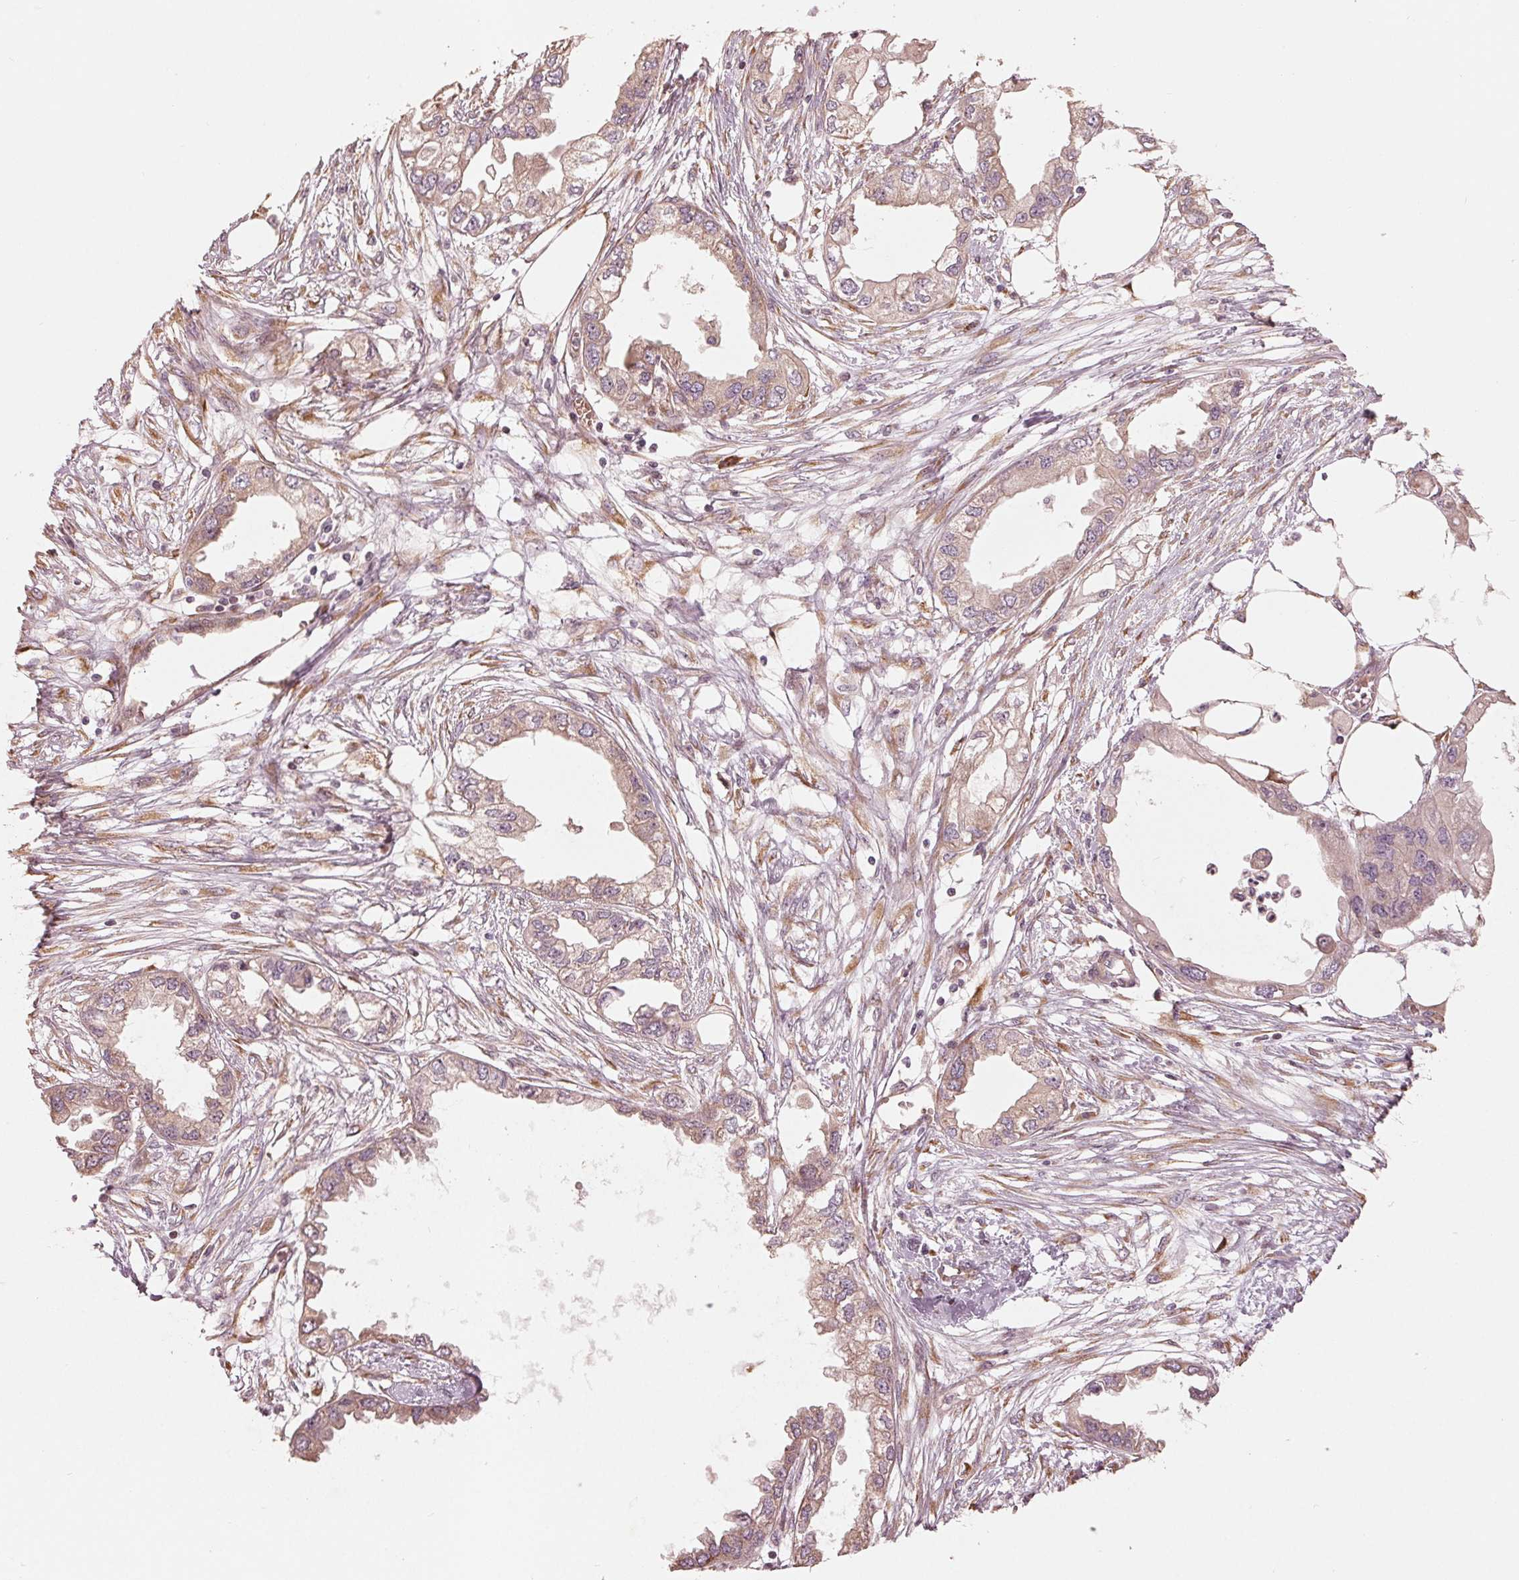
{"staining": {"intensity": "weak", "quantity": "25%-75%", "location": "cytoplasmic/membranous"}, "tissue": "endometrial cancer", "cell_type": "Tumor cells", "image_type": "cancer", "snomed": [{"axis": "morphology", "description": "Adenocarcinoma, NOS"}, {"axis": "morphology", "description": "Adenocarcinoma, metastatic, NOS"}, {"axis": "topography", "description": "Adipose tissue"}, {"axis": "topography", "description": "Endometrium"}], "caption": "Immunohistochemical staining of human endometrial cancer (adenocarcinoma) demonstrates weak cytoplasmic/membranous protein expression in about 25%-75% of tumor cells. (DAB = brown stain, brightfield microscopy at high magnification).", "gene": "CMIP", "patient": {"sex": "female", "age": 67}}